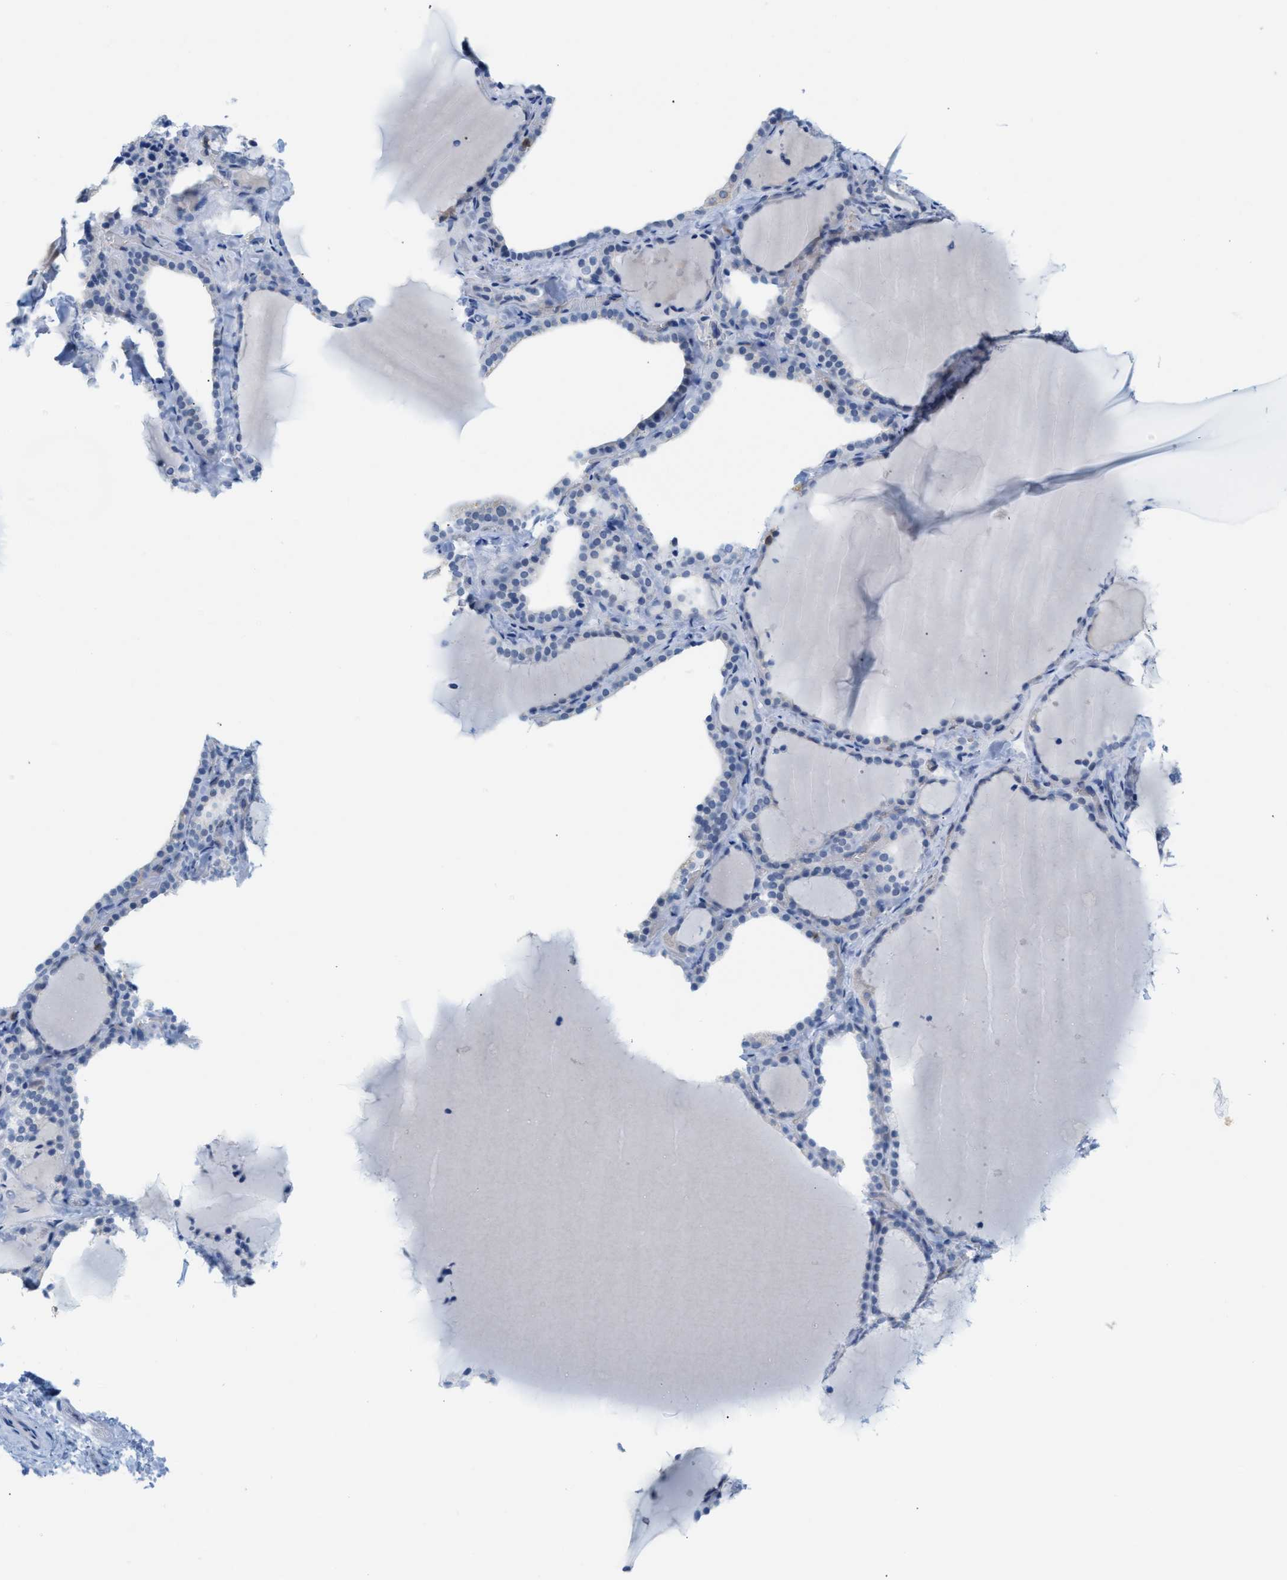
{"staining": {"intensity": "negative", "quantity": "none", "location": "none"}, "tissue": "thyroid gland", "cell_type": "Glandular cells", "image_type": "normal", "snomed": [{"axis": "morphology", "description": "Normal tissue, NOS"}, {"axis": "topography", "description": "Thyroid gland"}], "caption": "DAB (3,3'-diaminobenzidine) immunohistochemical staining of benign human thyroid gland exhibits no significant expression in glandular cells. (Immunohistochemistry (ihc), brightfield microscopy, high magnification).", "gene": "IL16", "patient": {"sex": "female", "age": 22}}